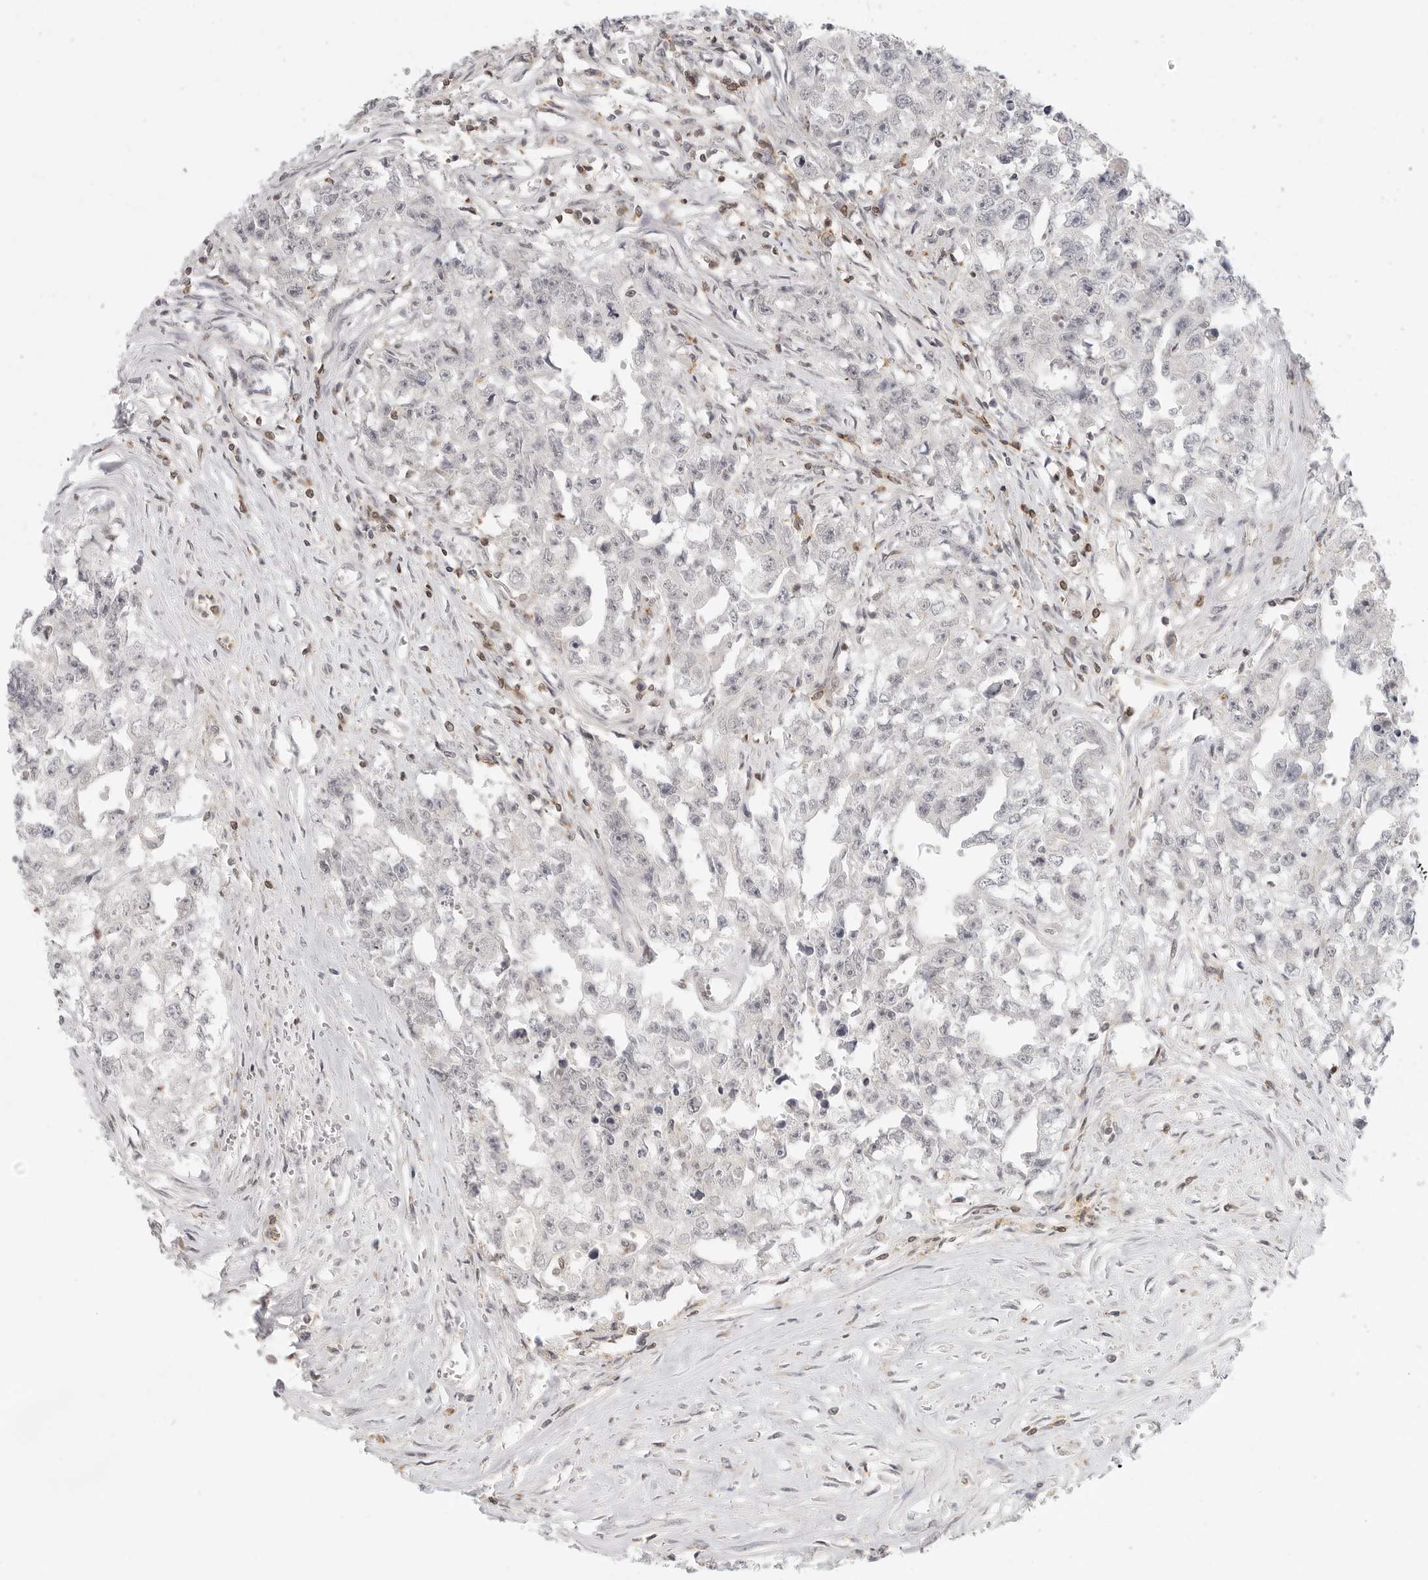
{"staining": {"intensity": "negative", "quantity": "none", "location": "none"}, "tissue": "testis cancer", "cell_type": "Tumor cells", "image_type": "cancer", "snomed": [{"axis": "morphology", "description": "Seminoma, NOS"}, {"axis": "morphology", "description": "Carcinoma, Embryonal, NOS"}, {"axis": "topography", "description": "Testis"}], "caption": "Photomicrograph shows no protein staining in tumor cells of embryonal carcinoma (testis) tissue.", "gene": "SH3KBP1", "patient": {"sex": "male", "age": 43}}